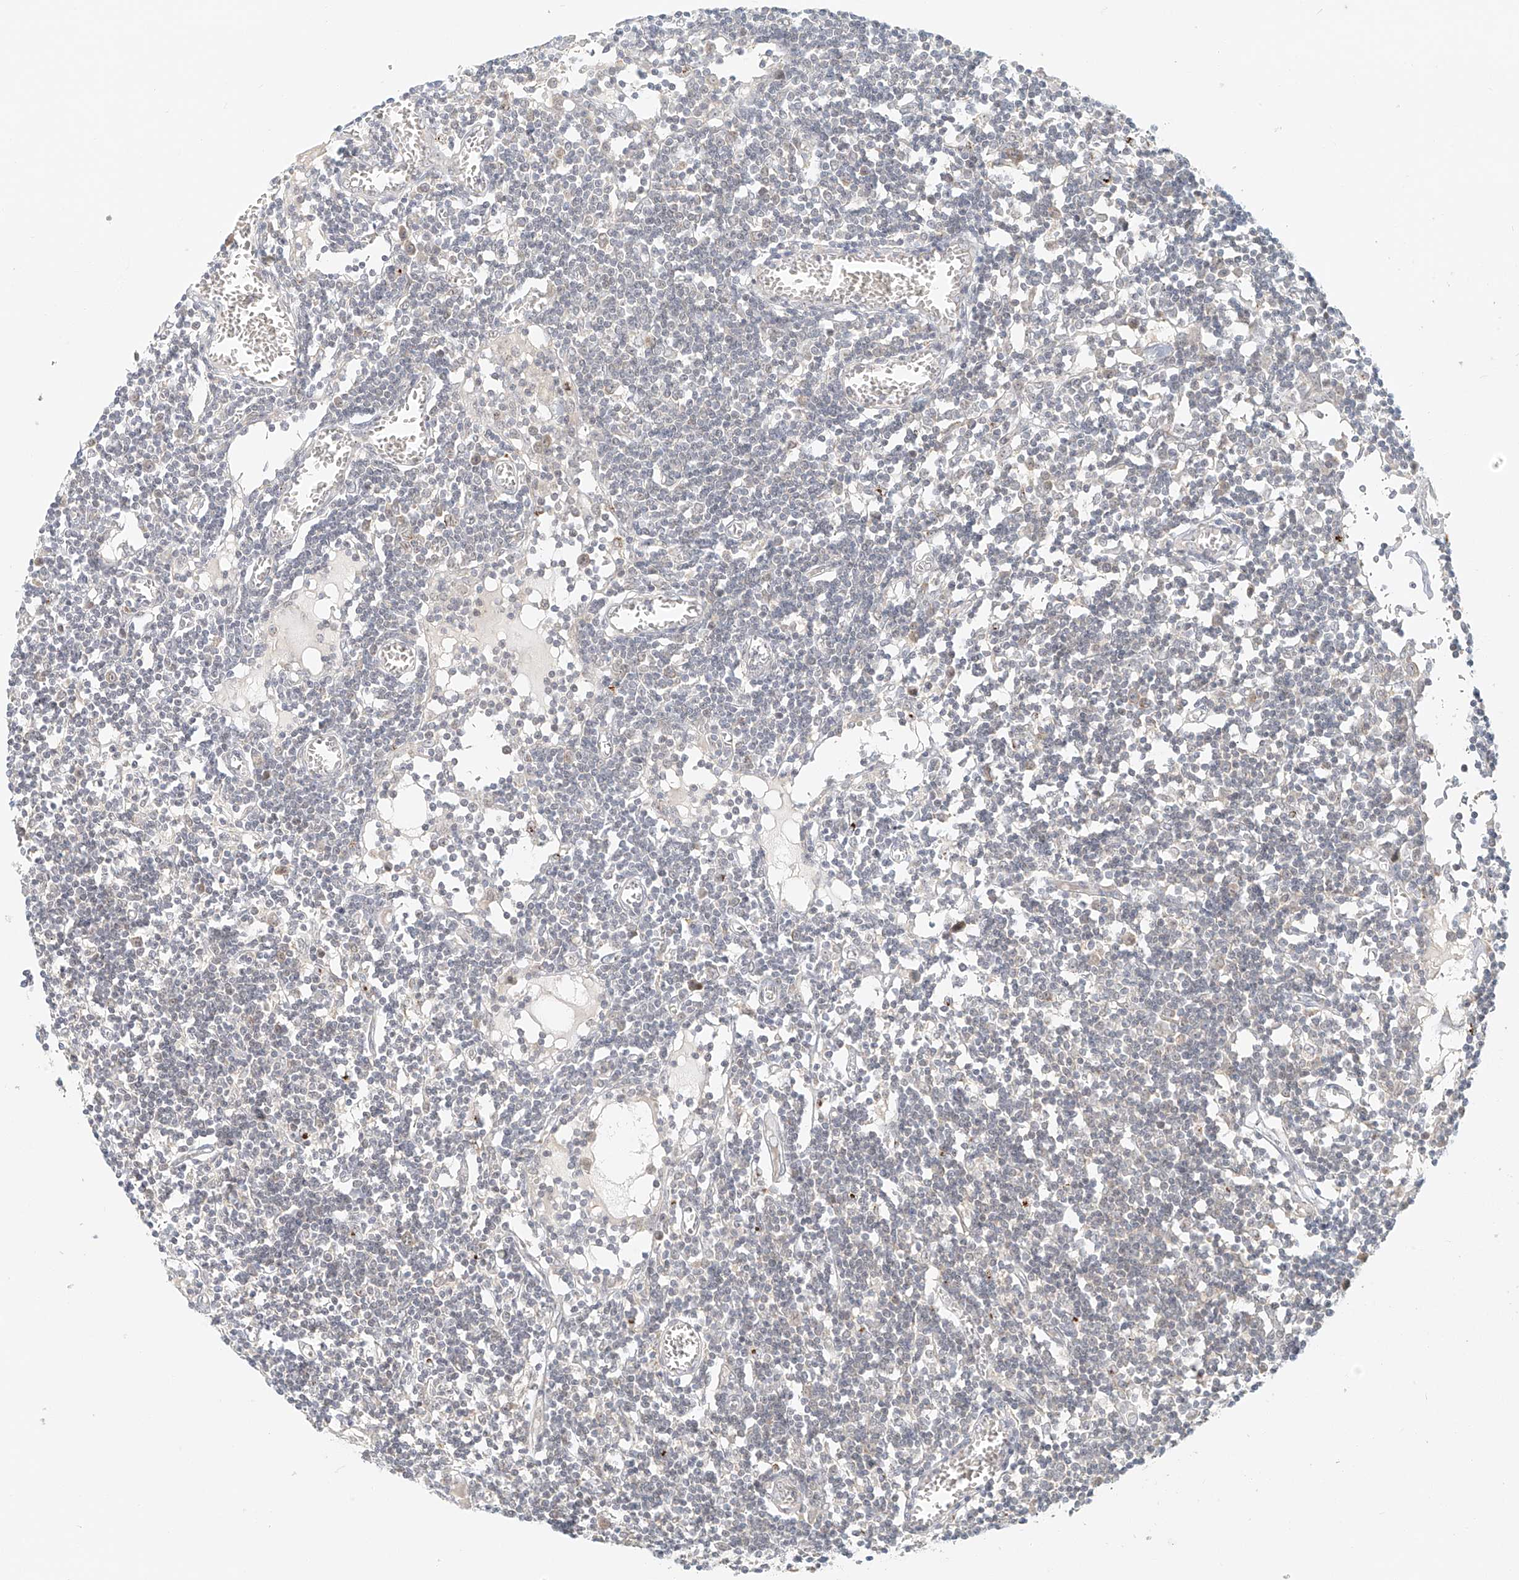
{"staining": {"intensity": "weak", "quantity": "<25%", "location": "nuclear"}, "tissue": "lymph node", "cell_type": "Germinal center cells", "image_type": "normal", "snomed": [{"axis": "morphology", "description": "Normal tissue, NOS"}, {"axis": "topography", "description": "Lymph node"}], "caption": "Immunohistochemistry image of benign human lymph node stained for a protein (brown), which exhibits no staining in germinal center cells.", "gene": "MIPEP", "patient": {"sex": "female", "age": 11}}